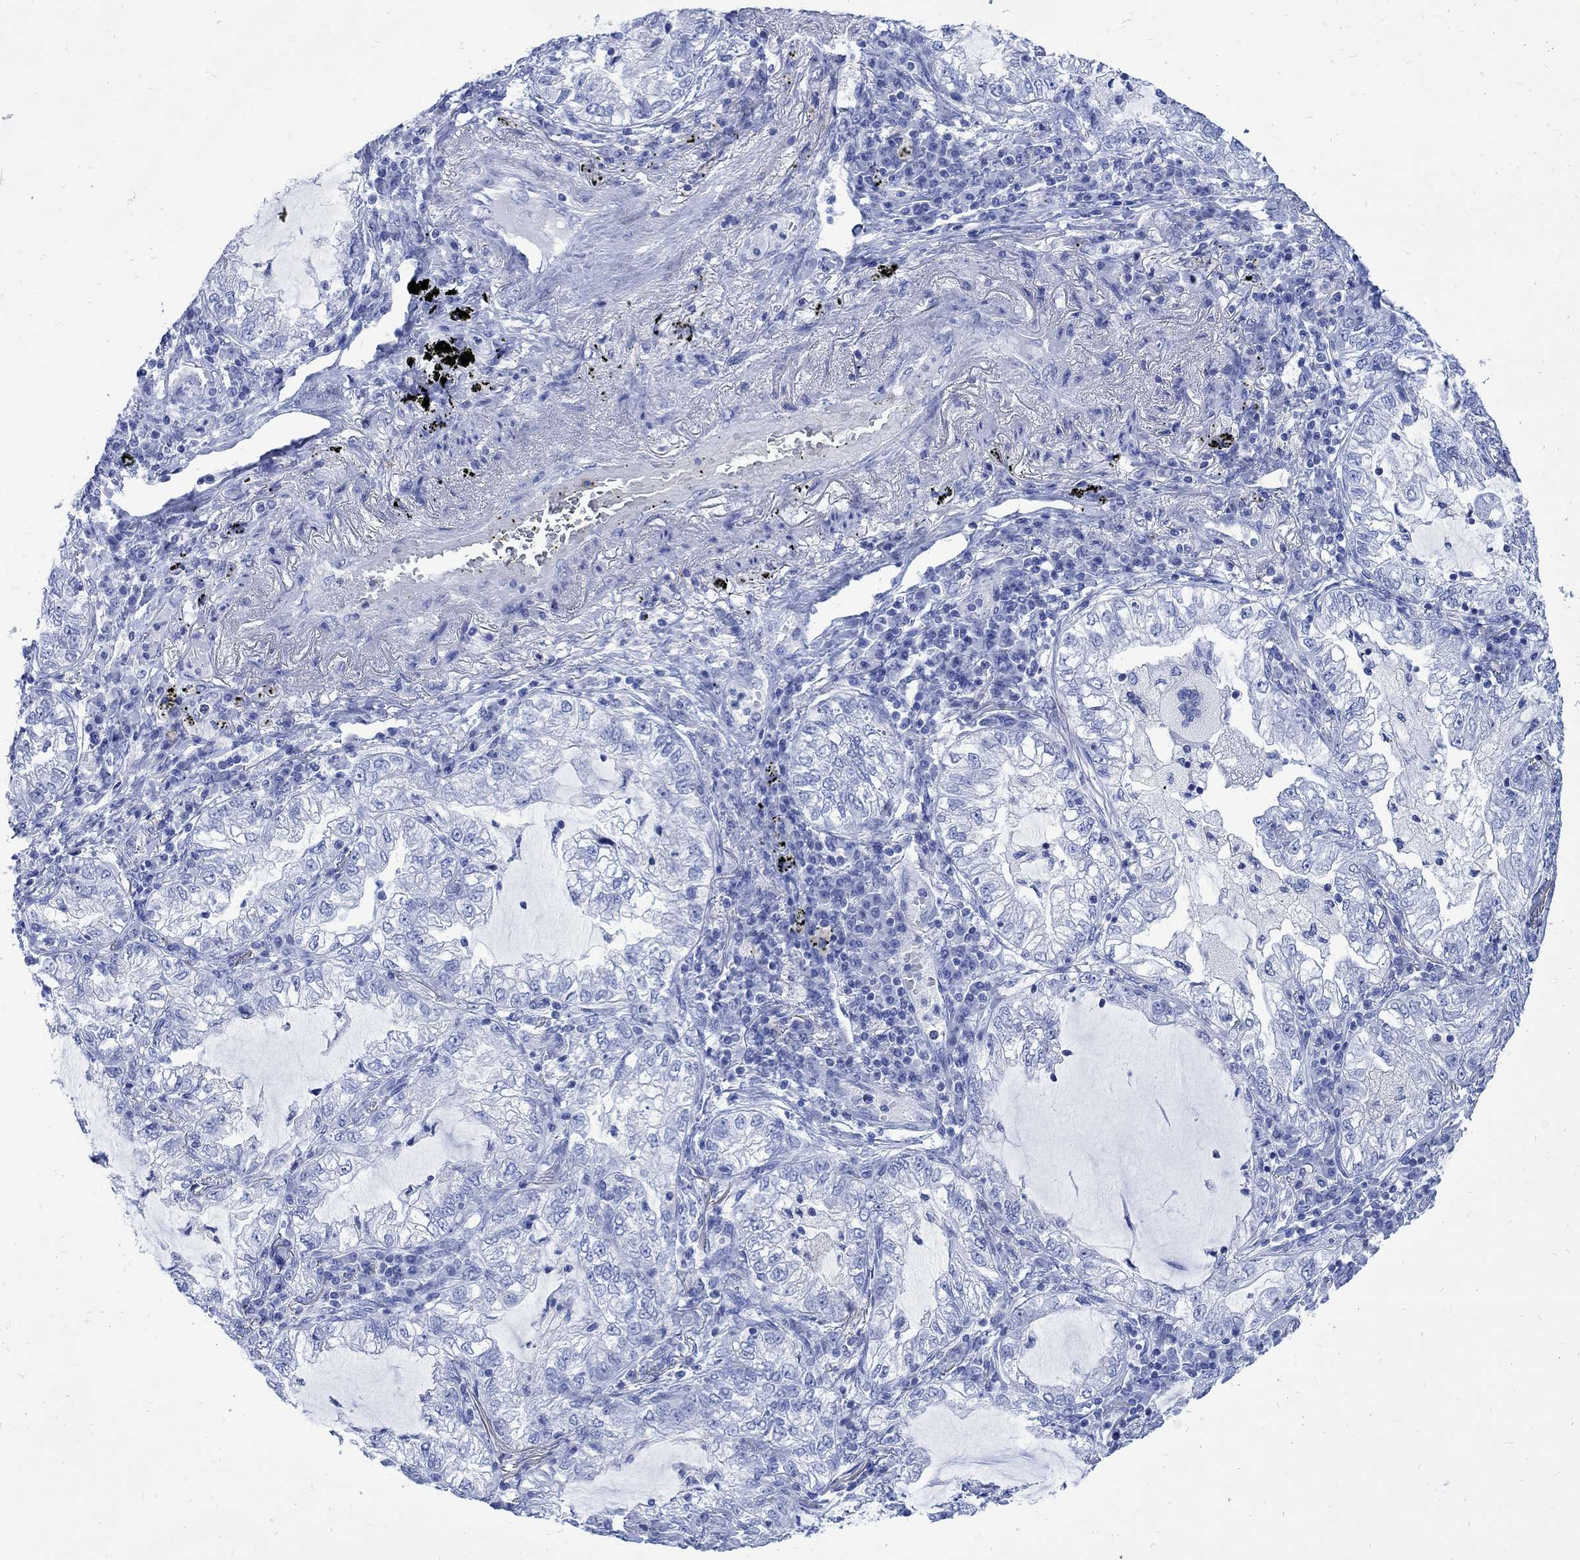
{"staining": {"intensity": "negative", "quantity": "none", "location": "none"}, "tissue": "lung cancer", "cell_type": "Tumor cells", "image_type": "cancer", "snomed": [{"axis": "morphology", "description": "Adenocarcinoma, NOS"}, {"axis": "topography", "description": "Lung"}], "caption": "A high-resolution image shows immunohistochemistry staining of lung adenocarcinoma, which displays no significant staining in tumor cells.", "gene": "CPLX2", "patient": {"sex": "female", "age": 73}}